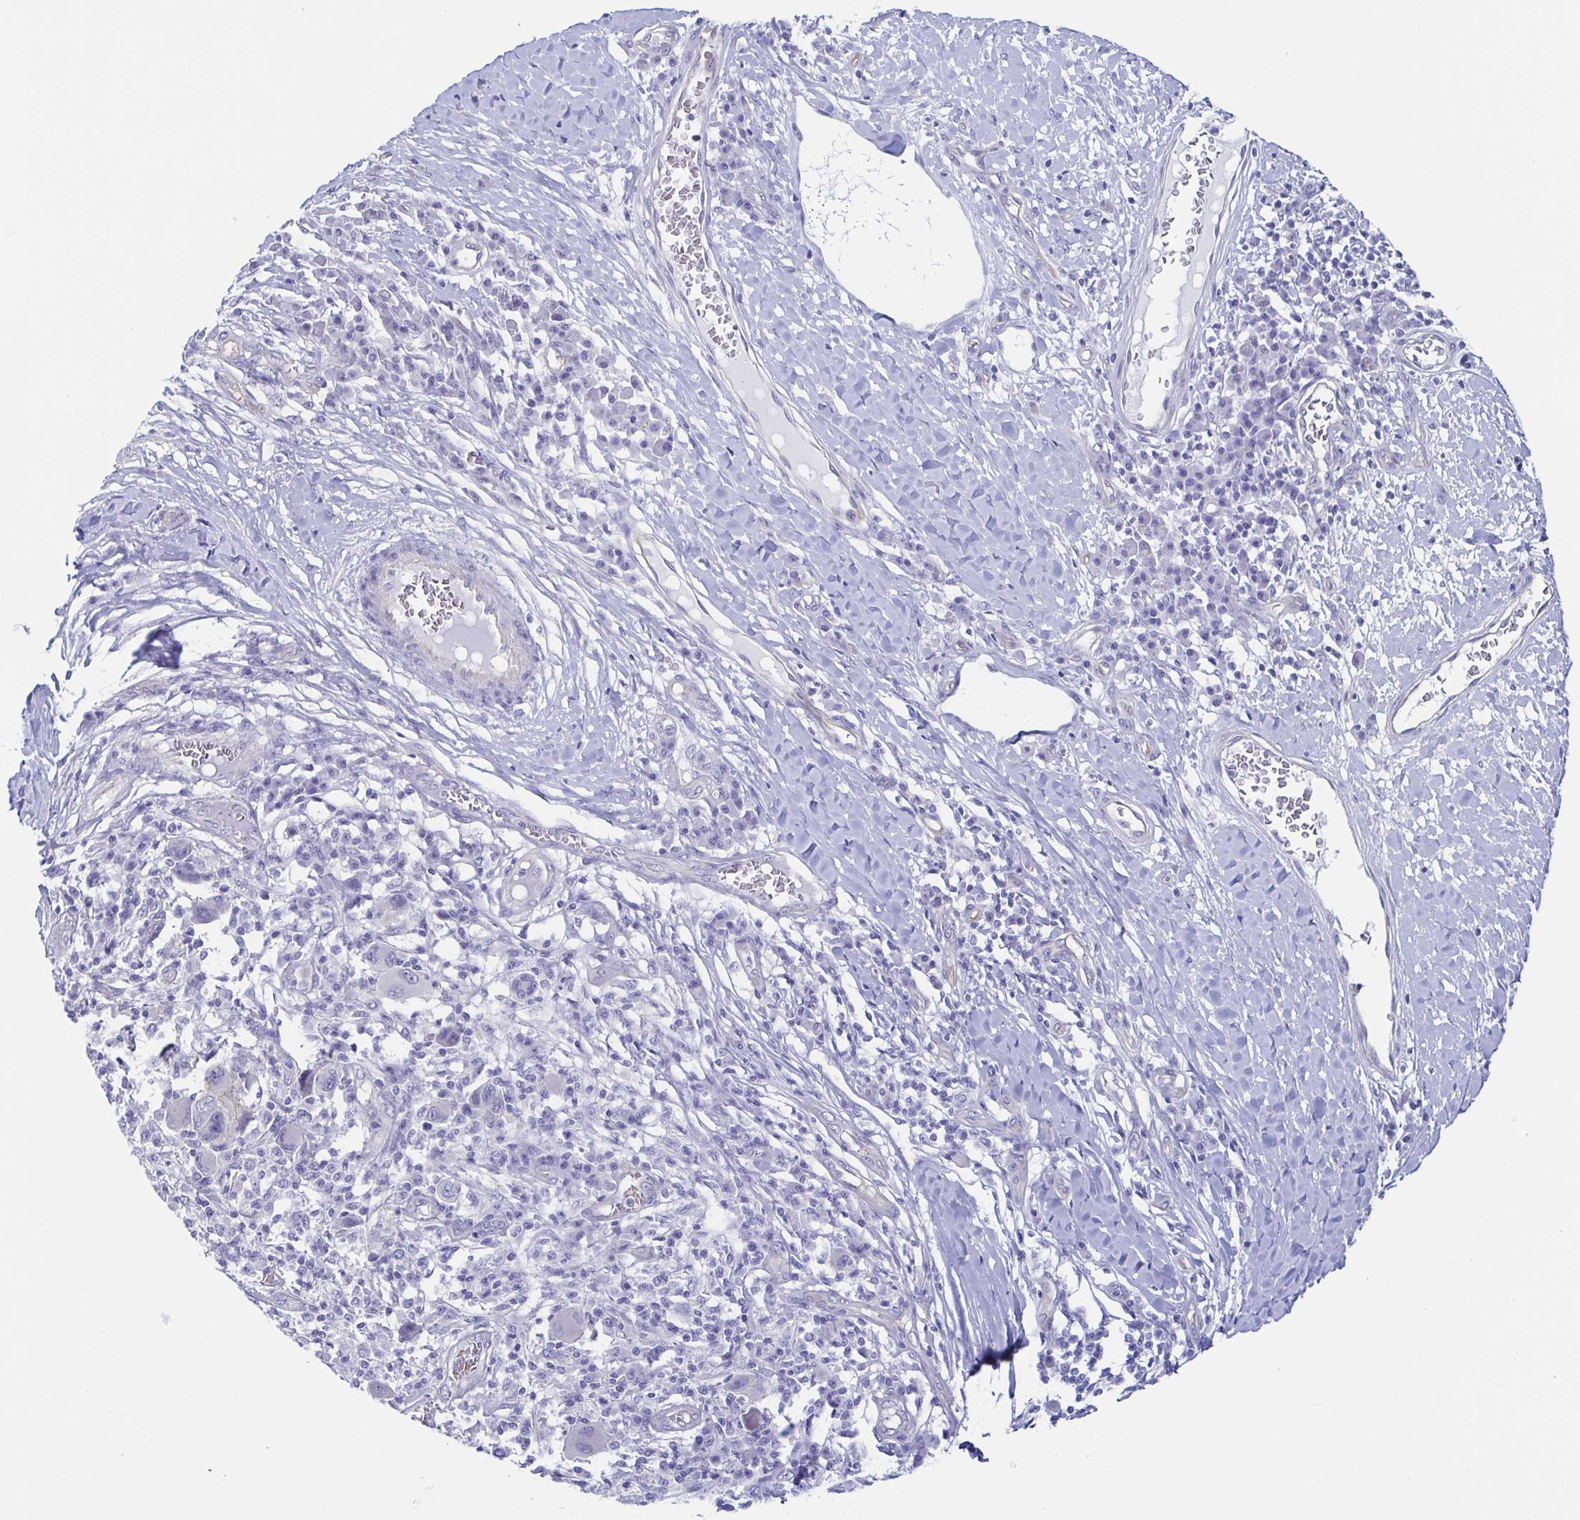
{"staining": {"intensity": "negative", "quantity": "none", "location": "none"}, "tissue": "melanoma", "cell_type": "Tumor cells", "image_type": "cancer", "snomed": [{"axis": "morphology", "description": "Malignant melanoma, NOS"}, {"axis": "topography", "description": "Skin"}], "caption": "Image shows no significant protein staining in tumor cells of malignant melanoma.", "gene": "TEX12", "patient": {"sex": "male", "age": 53}}